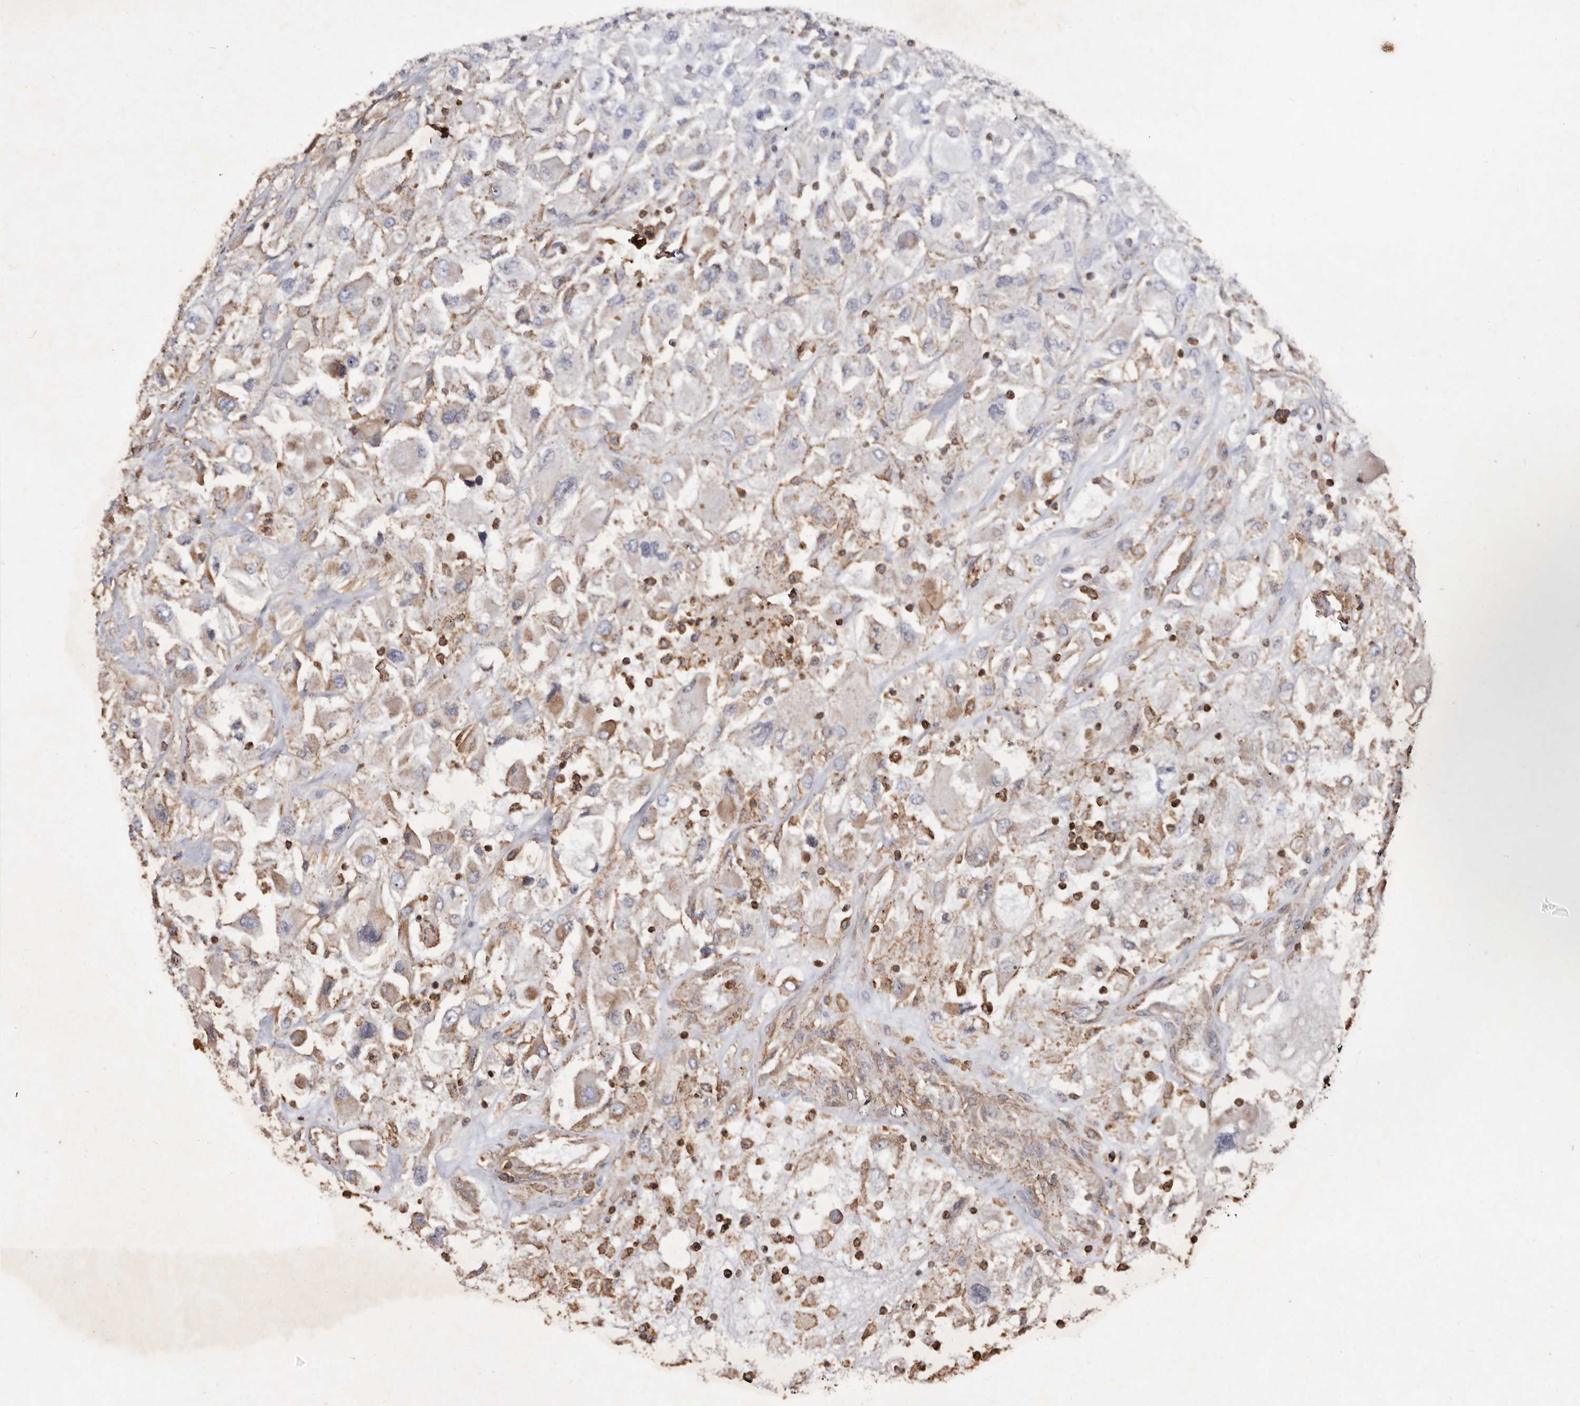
{"staining": {"intensity": "weak", "quantity": "25%-75%", "location": "cytoplasmic/membranous"}, "tissue": "renal cancer", "cell_type": "Tumor cells", "image_type": "cancer", "snomed": [{"axis": "morphology", "description": "Adenocarcinoma, NOS"}, {"axis": "topography", "description": "Kidney"}], "caption": "Immunohistochemical staining of adenocarcinoma (renal) shows low levels of weak cytoplasmic/membranous protein staining in about 25%-75% of tumor cells.", "gene": "COQ8B", "patient": {"sex": "female", "age": 52}}